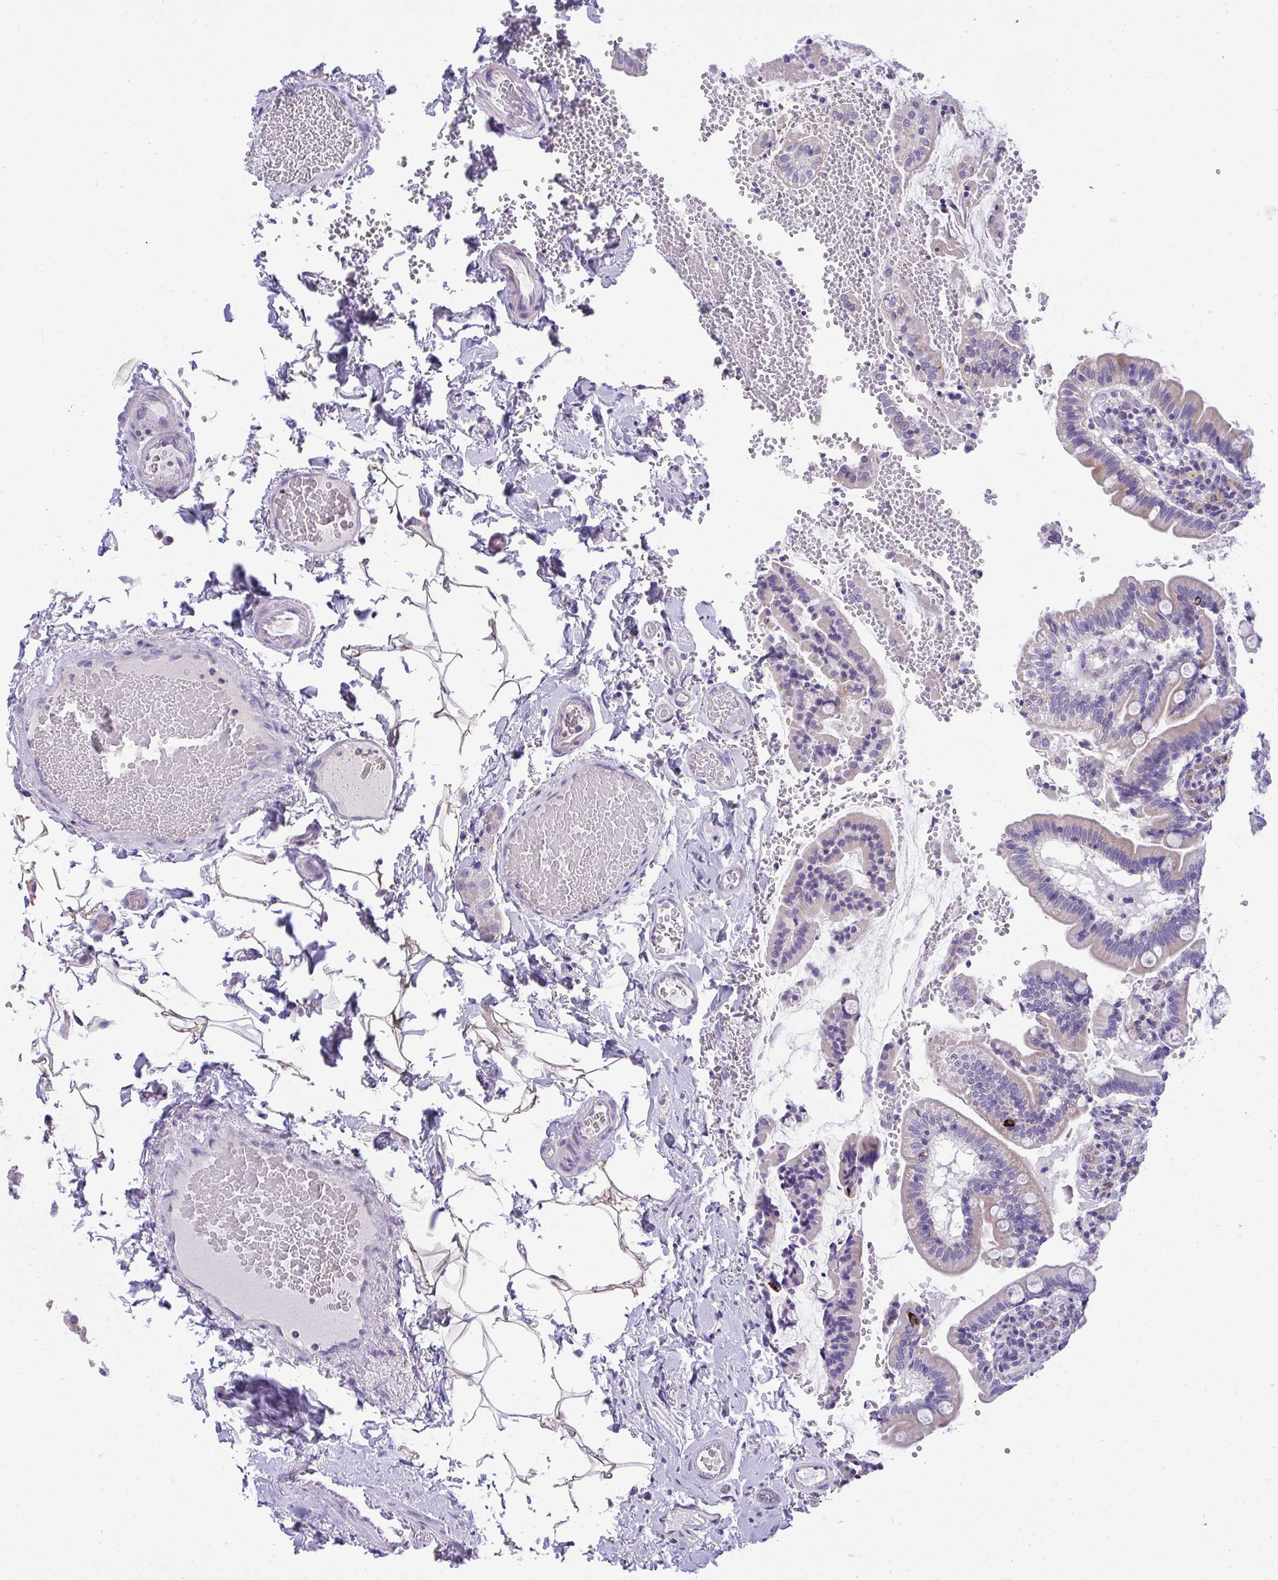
{"staining": {"intensity": "moderate", "quantity": "<25%", "location": "cytoplasmic/membranous"}, "tissue": "small intestine", "cell_type": "Glandular cells", "image_type": "normal", "snomed": [{"axis": "morphology", "description": "Normal tissue, NOS"}, {"axis": "topography", "description": "Small intestine"}], "caption": "Human small intestine stained with a brown dye exhibits moderate cytoplasmic/membranous positive staining in about <25% of glandular cells.", "gene": "AIG1", "patient": {"sex": "female", "age": 64}}